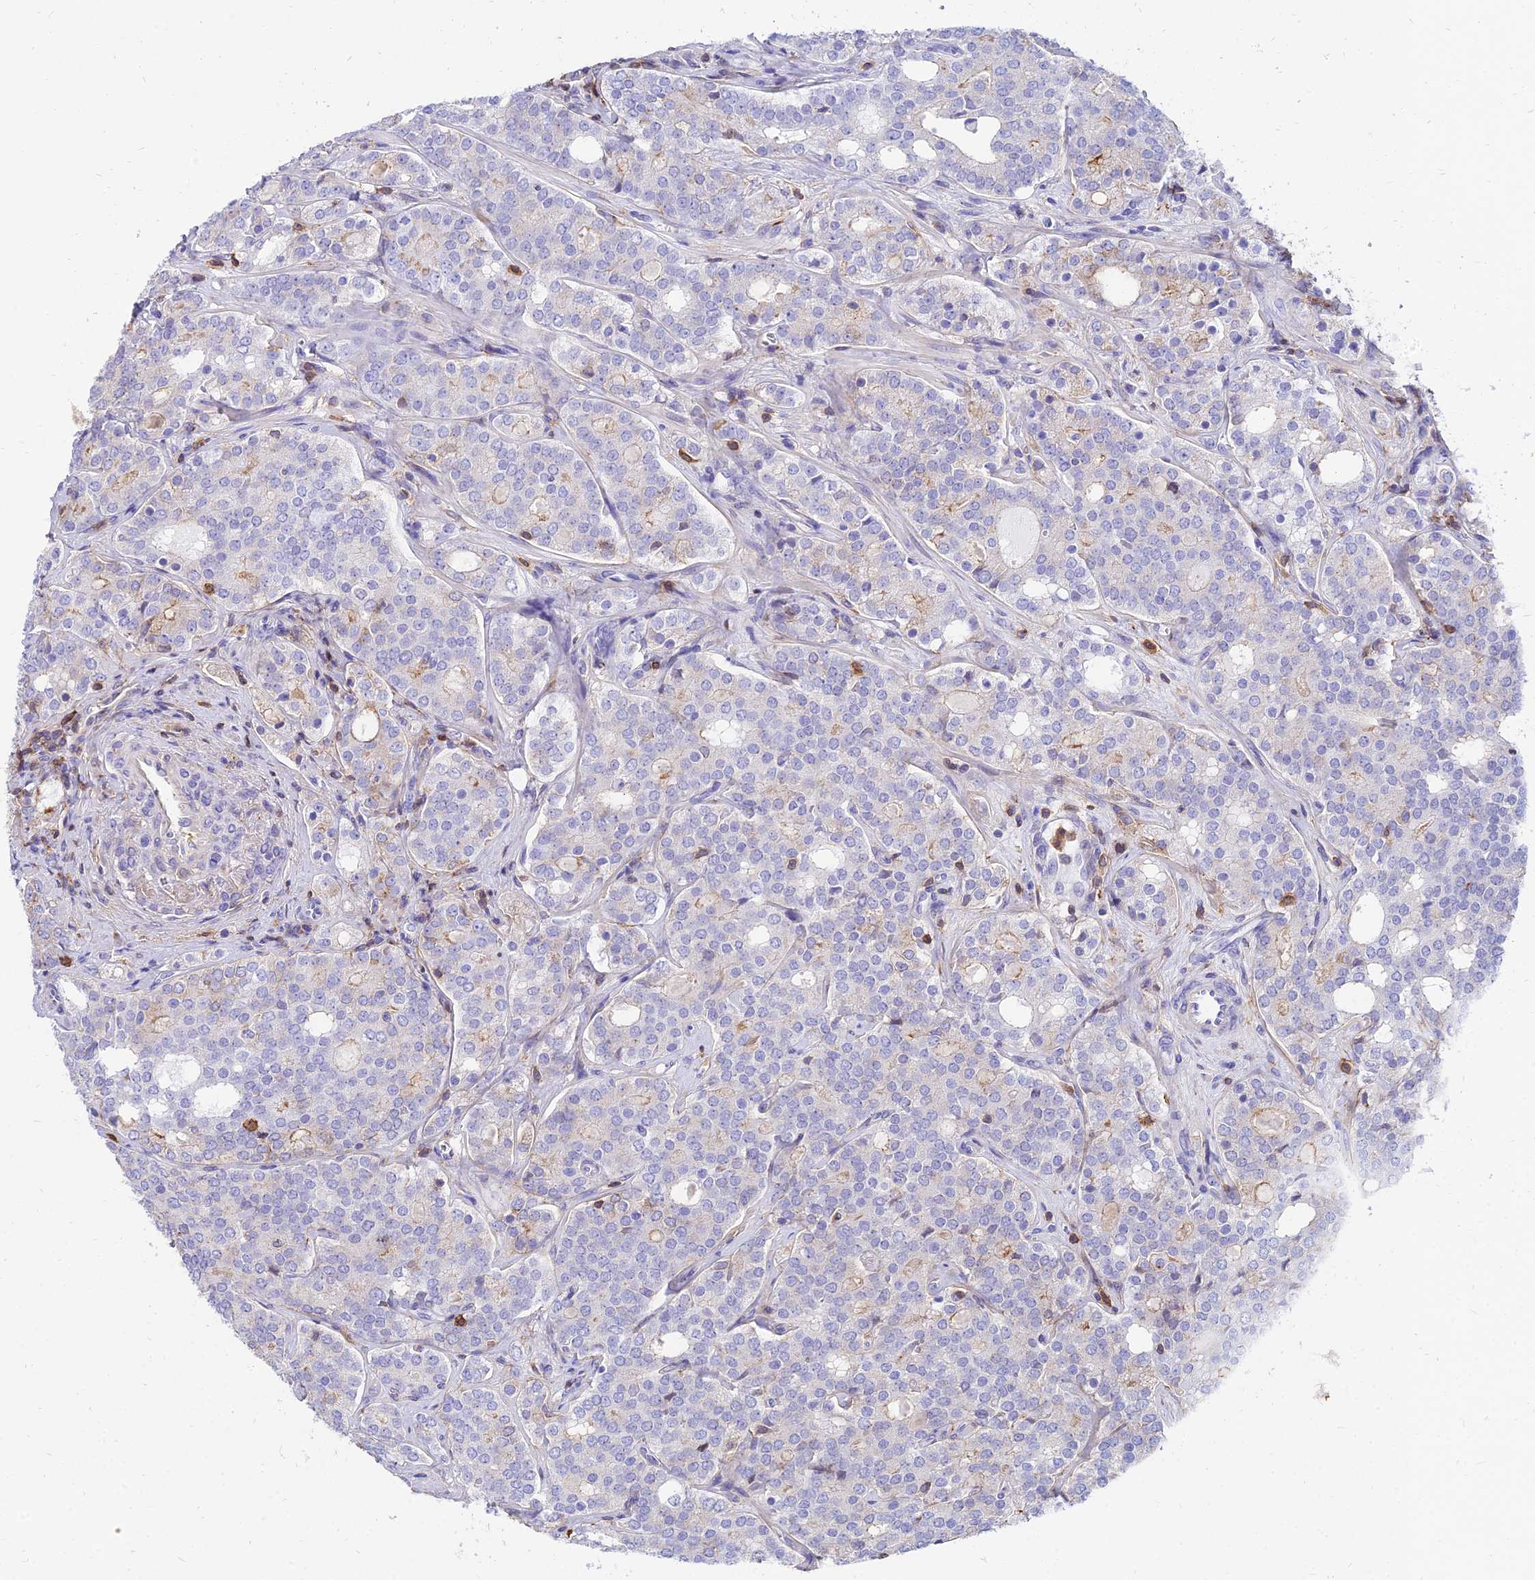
{"staining": {"intensity": "moderate", "quantity": "<25%", "location": "cytoplasmic/membranous"}, "tissue": "prostate cancer", "cell_type": "Tumor cells", "image_type": "cancer", "snomed": [{"axis": "morphology", "description": "Adenocarcinoma, High grade"}, {"axis": "topography", "description": "Prostate"}], "caption": "Immunohistochemical staining of prostate cancer shows moderate cytoplasmic/membranous protein staining in about <25% of tumor cells.", "gene": "SREK1IP1", "patient": {"sex": "male", "age": 64}}